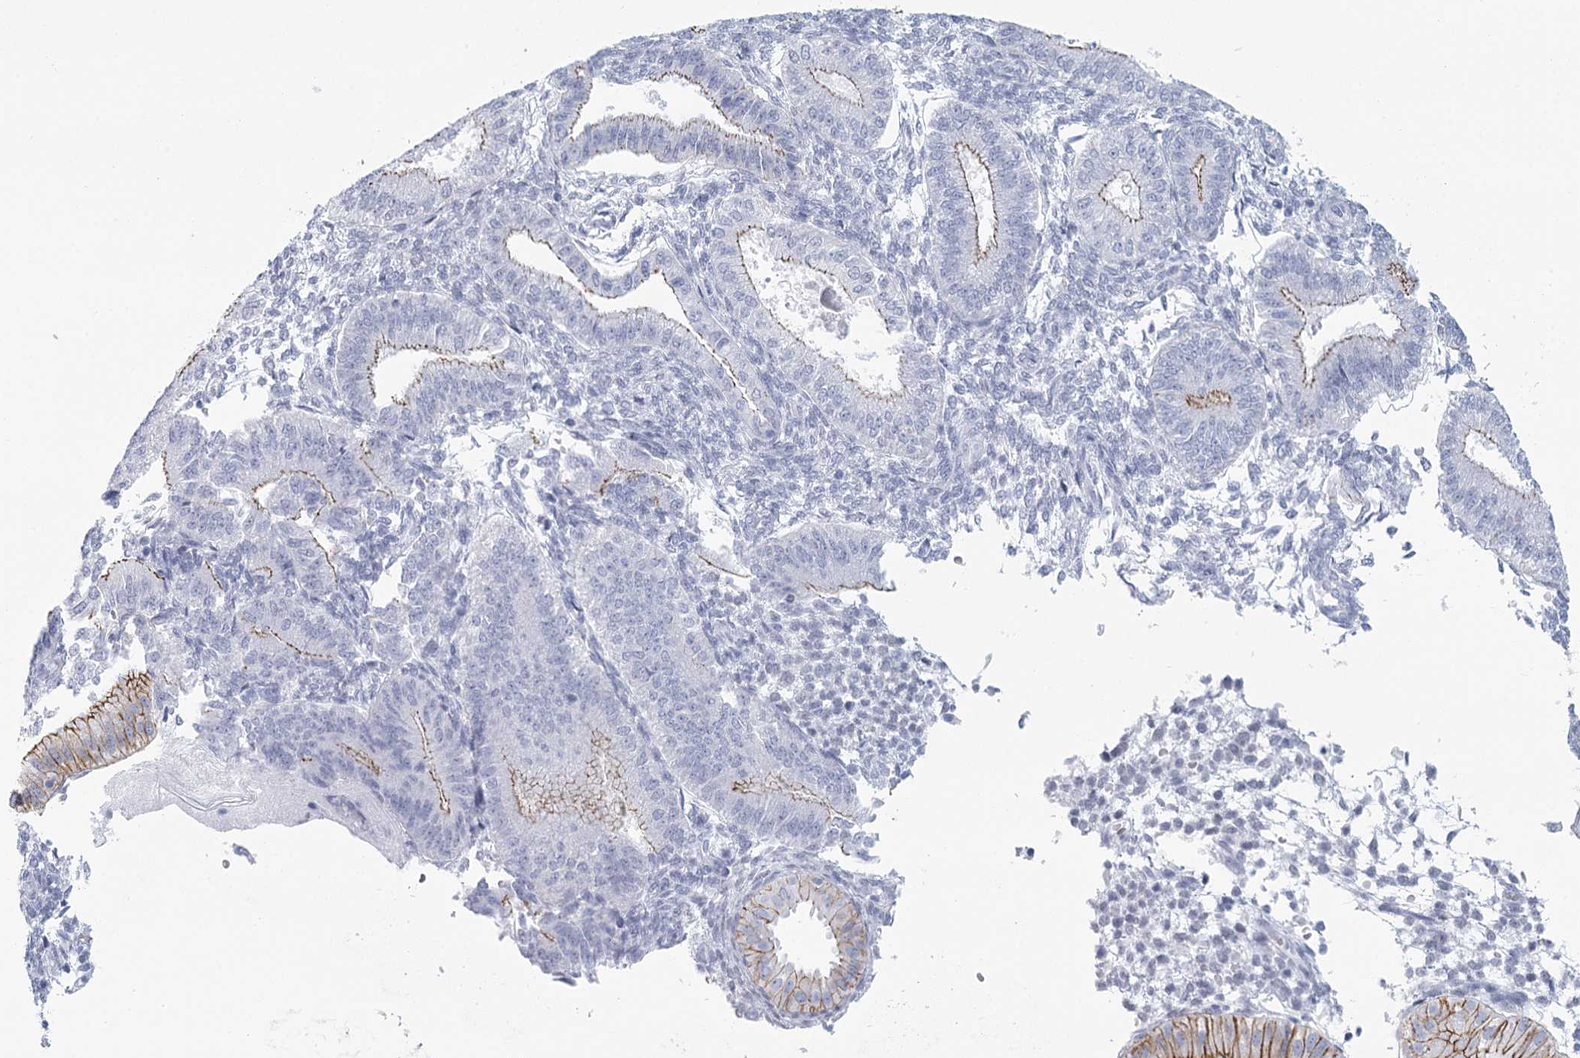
{"staining": {"intensity": "negative", "quantity": "none", "location": "none"}, "tissue": "endometrium", "cell_type": "Cells in endometrial stroma", "image_type": "normal", "snomed": [{"axis": "morphology", "description": "Normal tissue, NOS"}, {"axis": "topography", "description": "Endometrium"}], "caption": "Histopathology image shows no significant protein staining in cells in endometrial stroma of normal endometrium.", "gene": "WNT8B", "patient": {"sex": "female", "age": 39}}